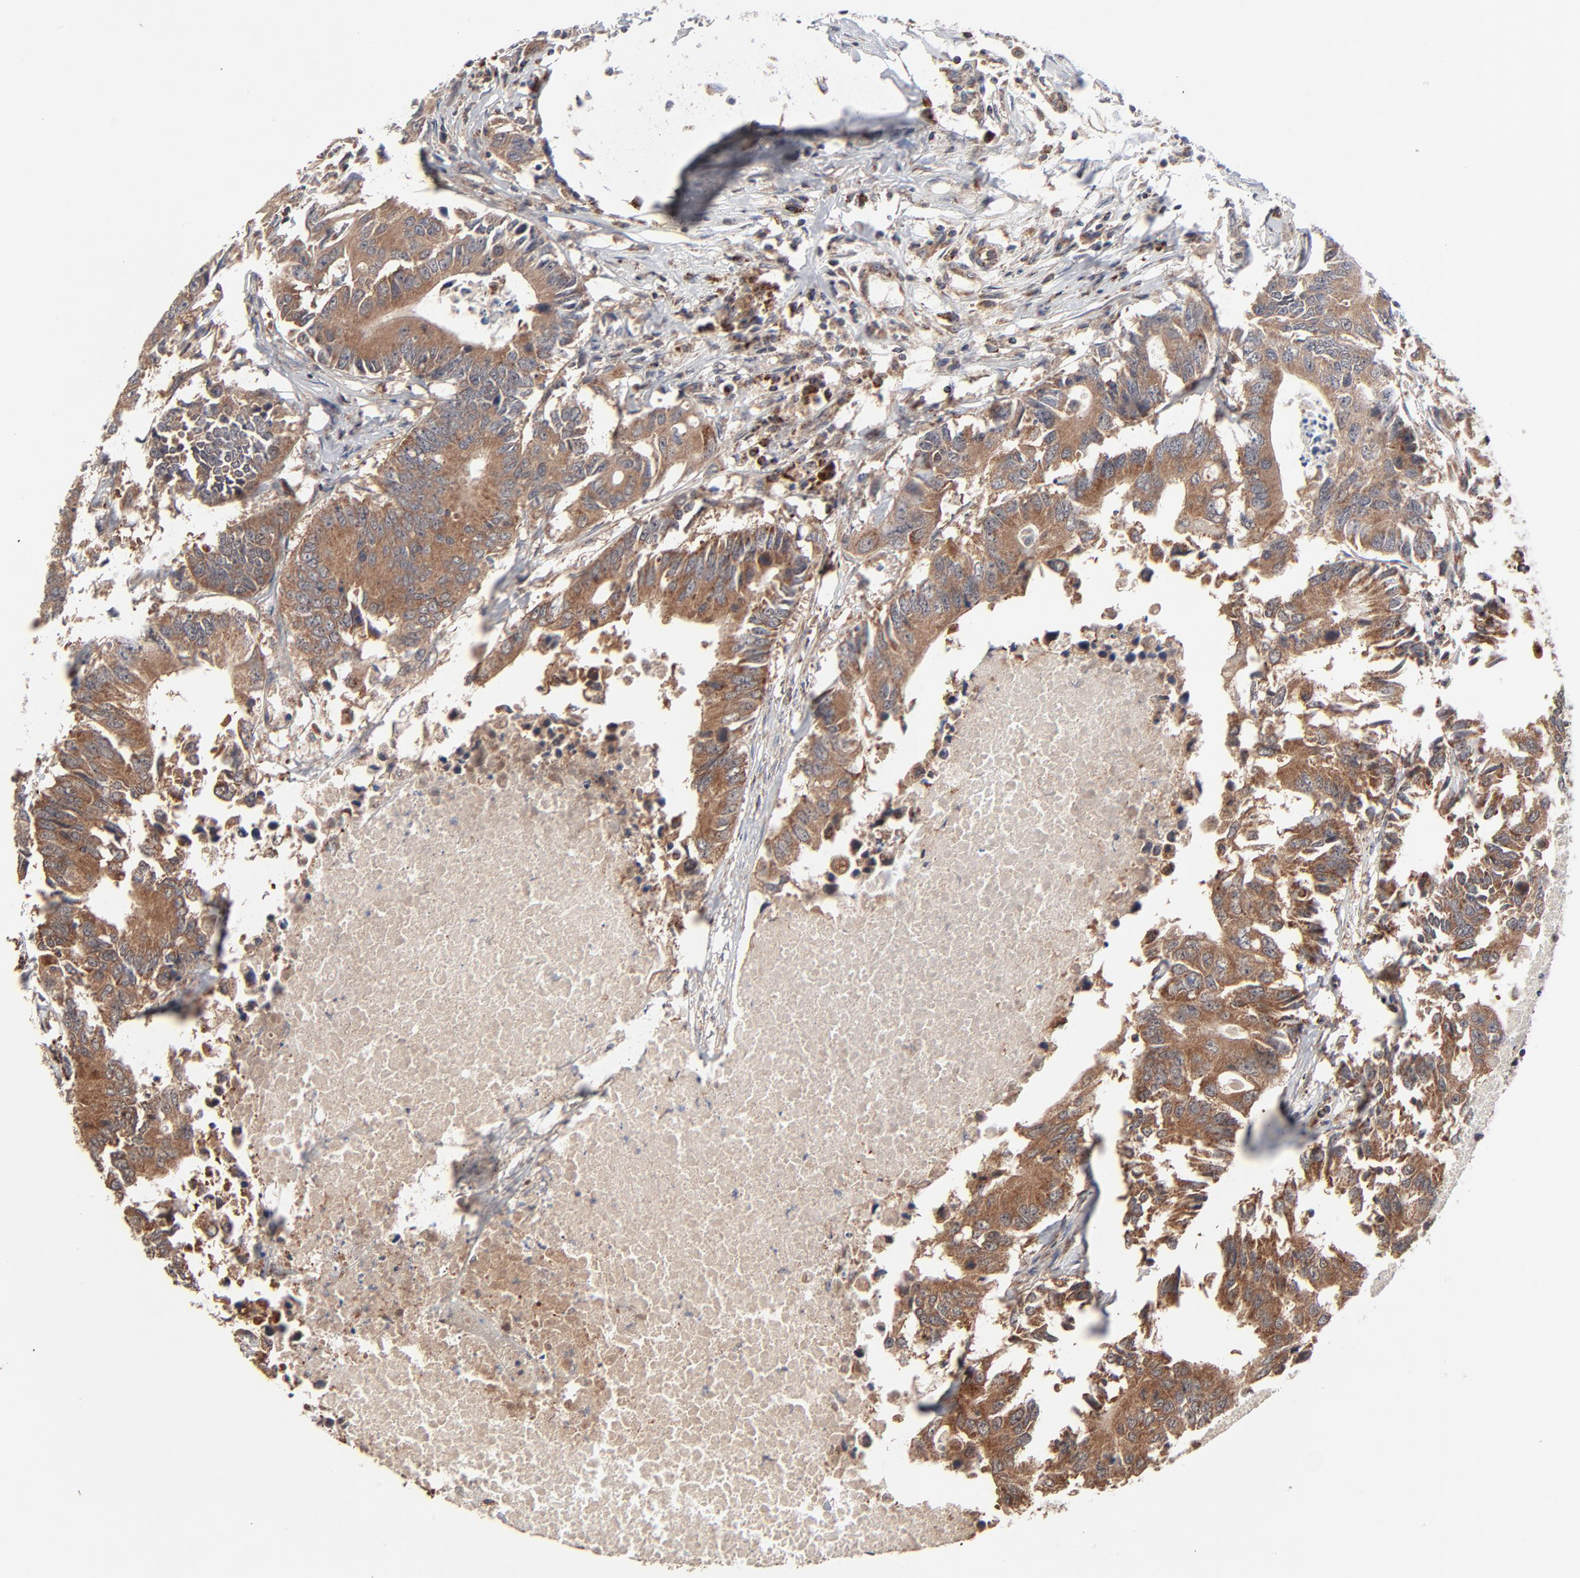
{"staining": {"intensity": "moderate", "quantity": ">75%", "location": "cytoplasmic/membranous"}, "tissue": "colorectal cancer", "cell_type": "Tumor cells", "image_type": "cancer", "snomed": [{"axis": "morphology", "description": "Adenocarcinoma, NOS"}, {"axis": "topography", "description": "Colon"}], "caption": "Moderate cytoplasmic/membranous expression is appreciated in about >75% of tumor cells in colorectal adenocarcinoma.", "gene": "ABLIM3", "patient": {"sex": "male", "age": 71}}